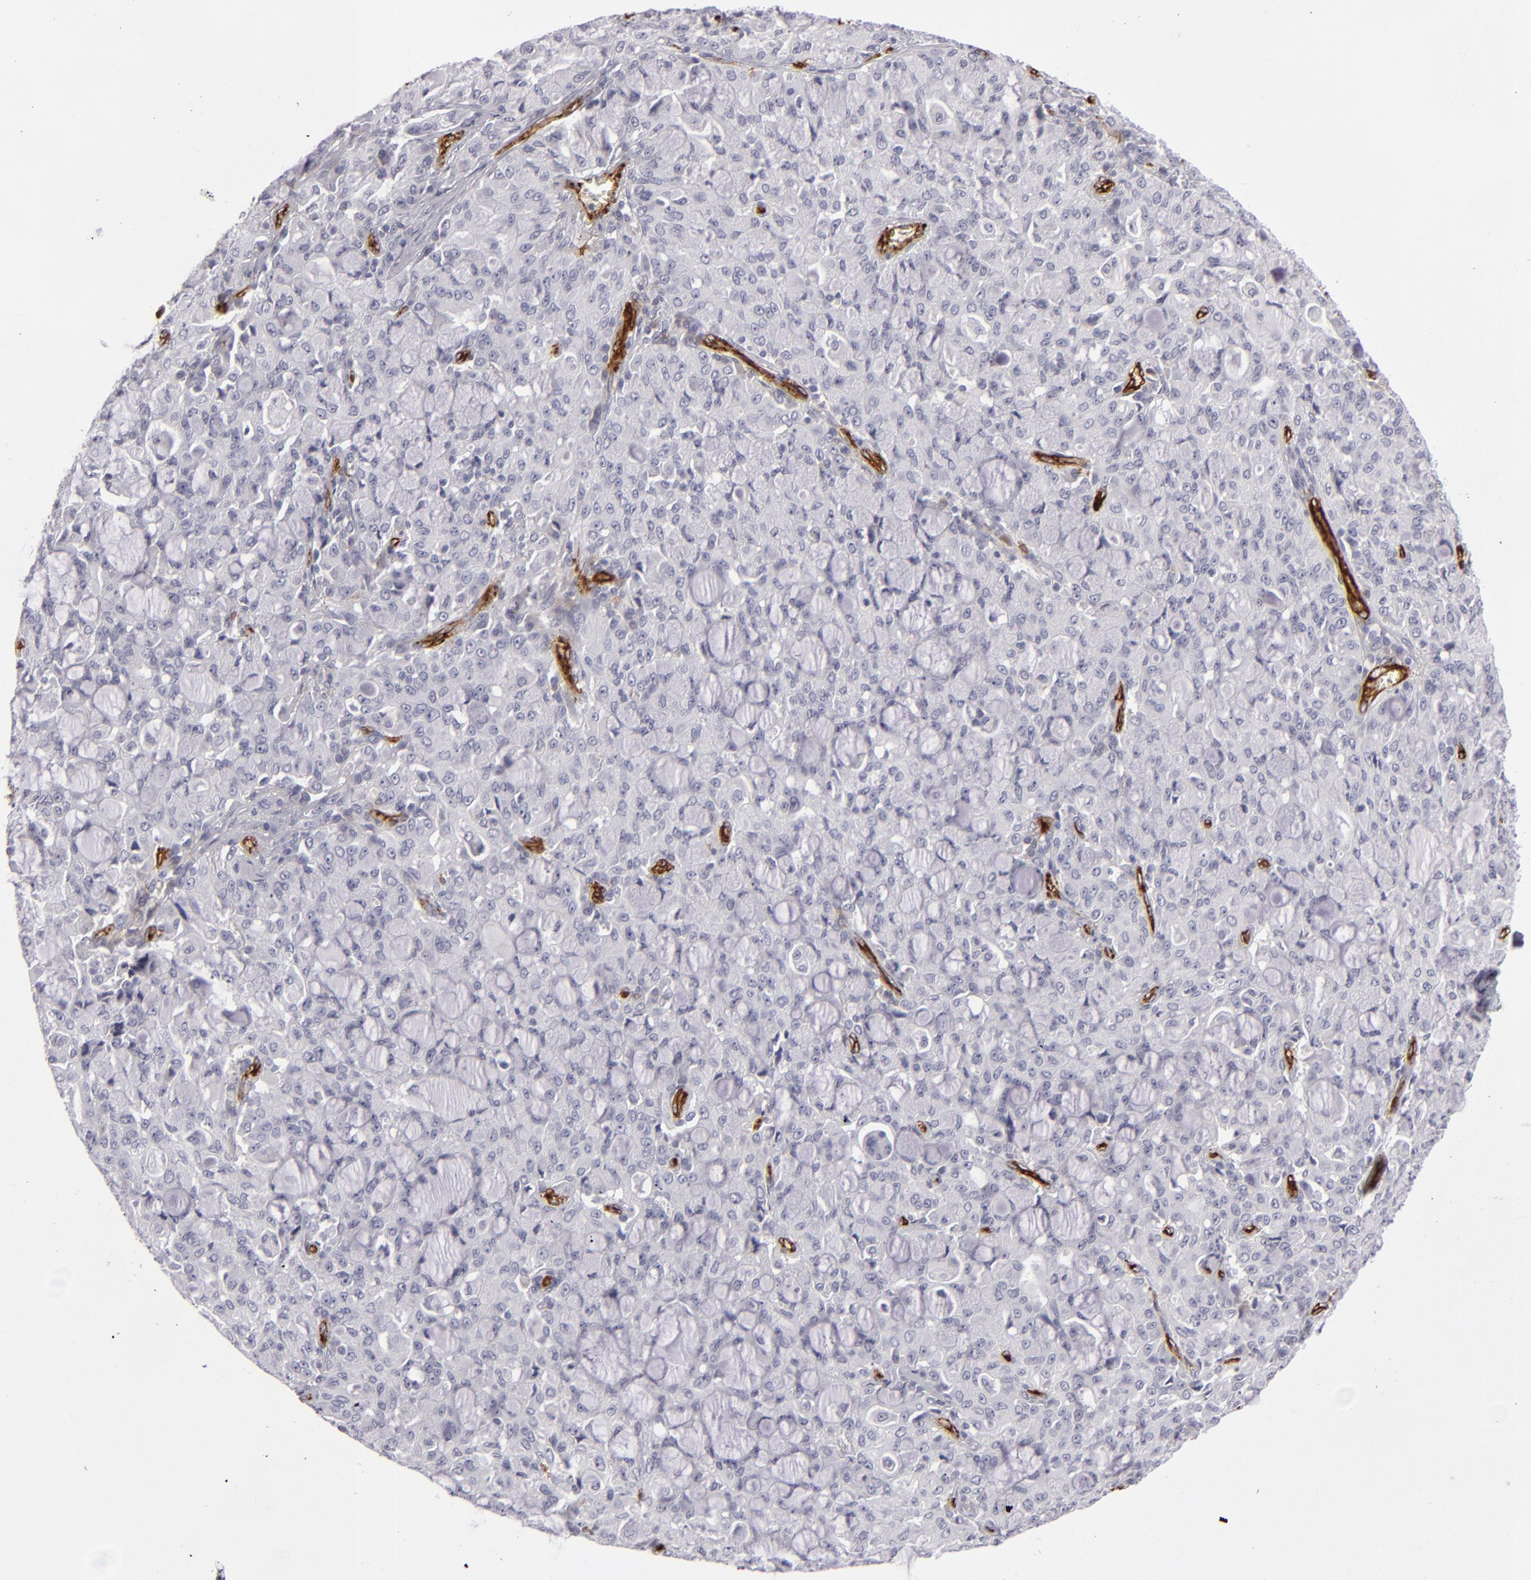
{"staining": {"intensity": "negative", "quantity": "none", "location": "none"}, "tissue": "lung cancer", "cell_type": "Tumor cells", "image_type": "cancer", "snomed": [{"axis": "morphology", "description": "Adenocarcinoma, NOS"}, {"axis": "topography", "description": "Lung"}], "caption": "A high-resolution micrograph shows immunohistochemistry staining of lung adenocarcinoma, which exhibits no significant expression in tumor cells. Nuclei are stained in blue.", "gene": "MCAM", "patient": {"sex": "female", "age": 44}}